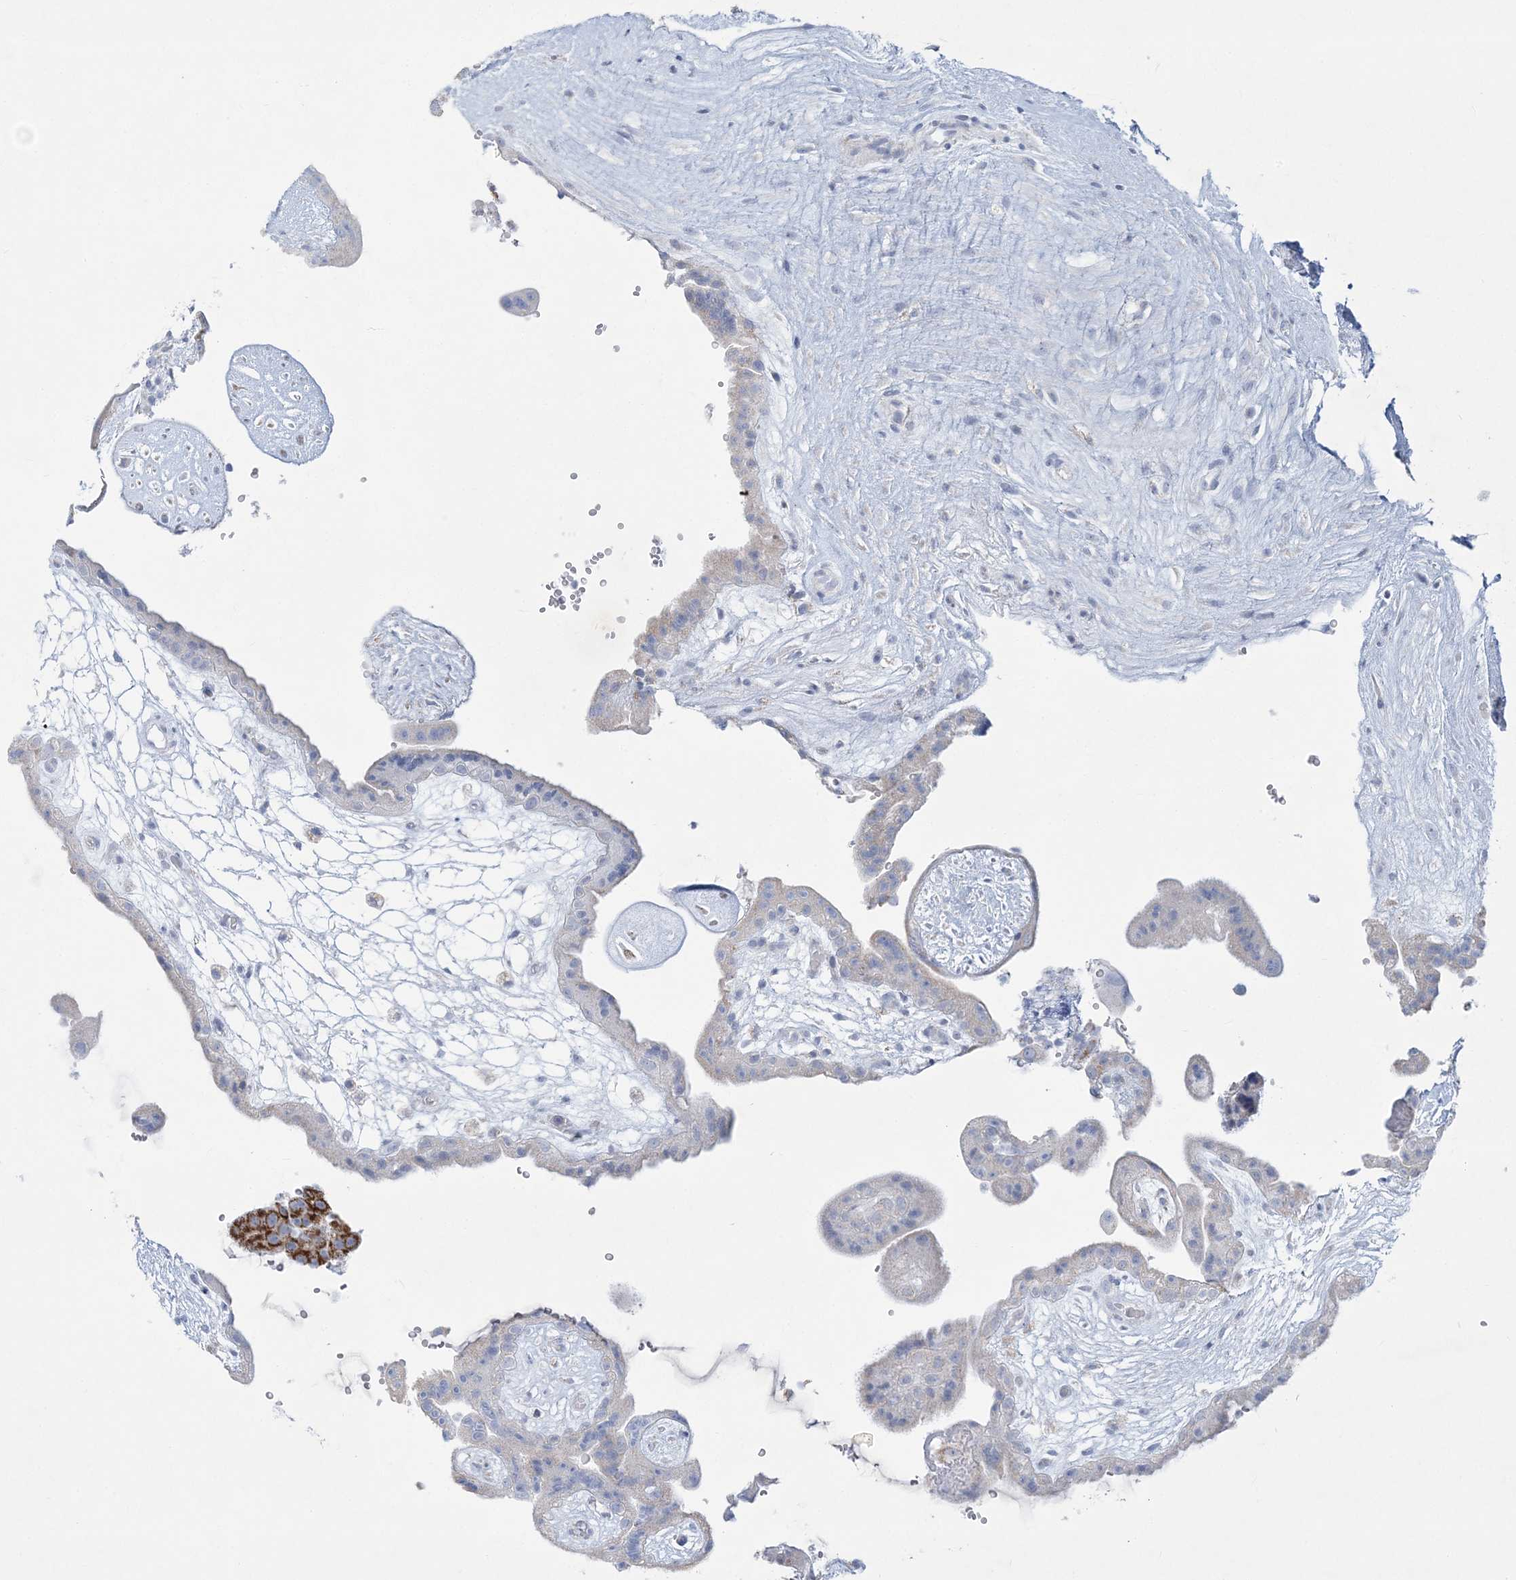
{"staining": {"intensity": "negative", "quantity": "none", "location": "none"}, "tissue": "placenta", "cell_type": "Decidual cells", "image_type": "normal", "snomed": [{"axis": "morphology", "description": "Normal tissue, NOS"}, {"axis": "topography", "description": "Placenta"}], "caption": "High power microscopy histopathology image of an IHC photomicrograph of unremarkable placenta, revealing no significant positivity in decidual cells.", "gene": "TBC1D7", "patient": {"sex": "female", "age": 18}}